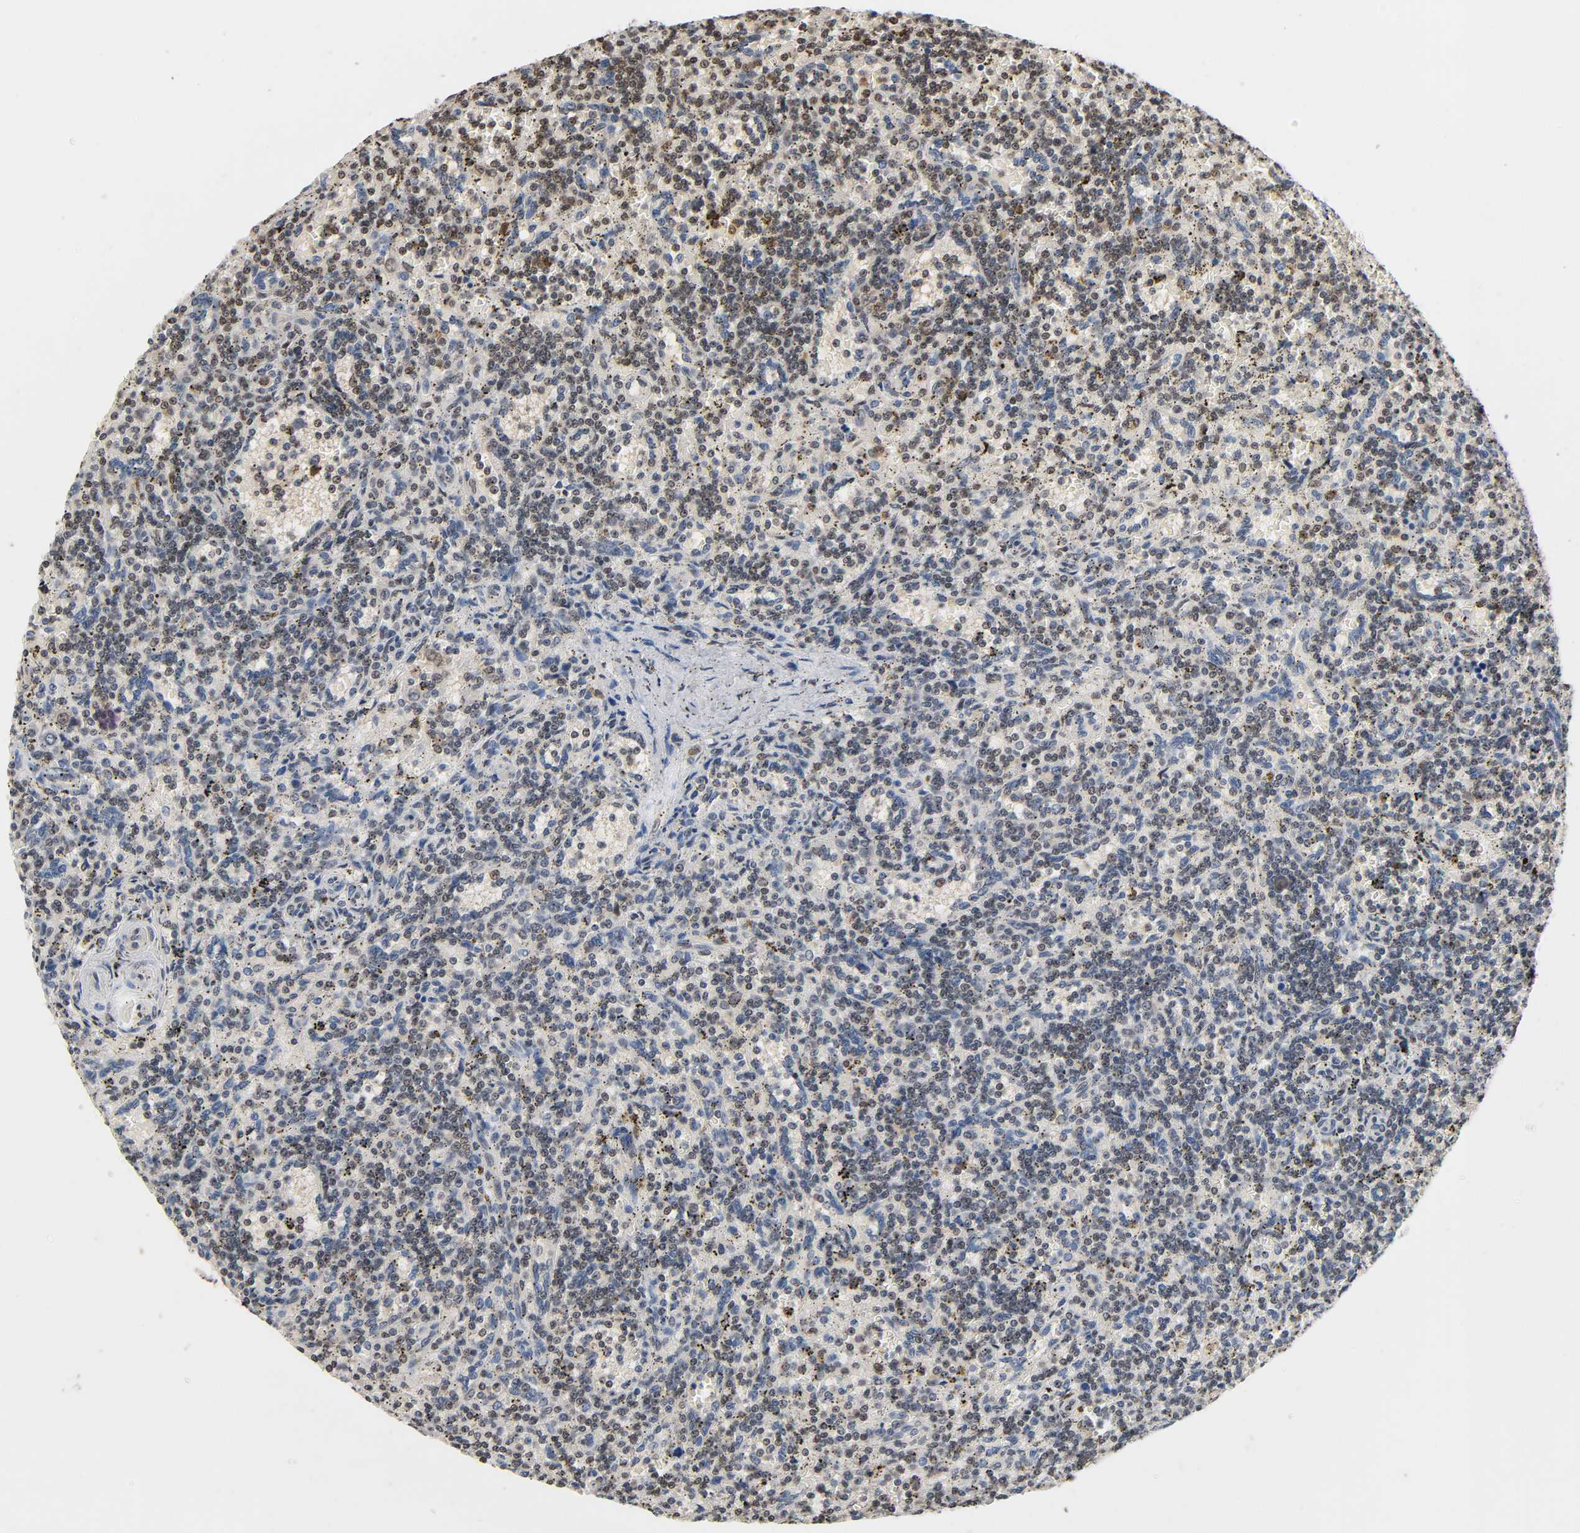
{"staining": {"intensity": "moderate", "quantity": "25%-75%", "location": "nuclear"}, "tissue": "lymphoma", "cell_type": "Tumor cells", "image_type": "cancer", "snomed": [{"axis": "morphology", "description": "Malignant lymphoma, non-Hodgkin's type, Low grade"}, {"axis": "topography", "description": "Spleen"}], "caption": "High-power microscopy captured an IHC image of lymphoma, revealing moderate nuclear positivity in about 25%-75% of tumor cells. (DAB (3,3'-diaminobenzidine) = brown stain, brightfield microscopy at high magnification).", "gene": "UBC", "patient": {"sex": "male", "age": 73}}